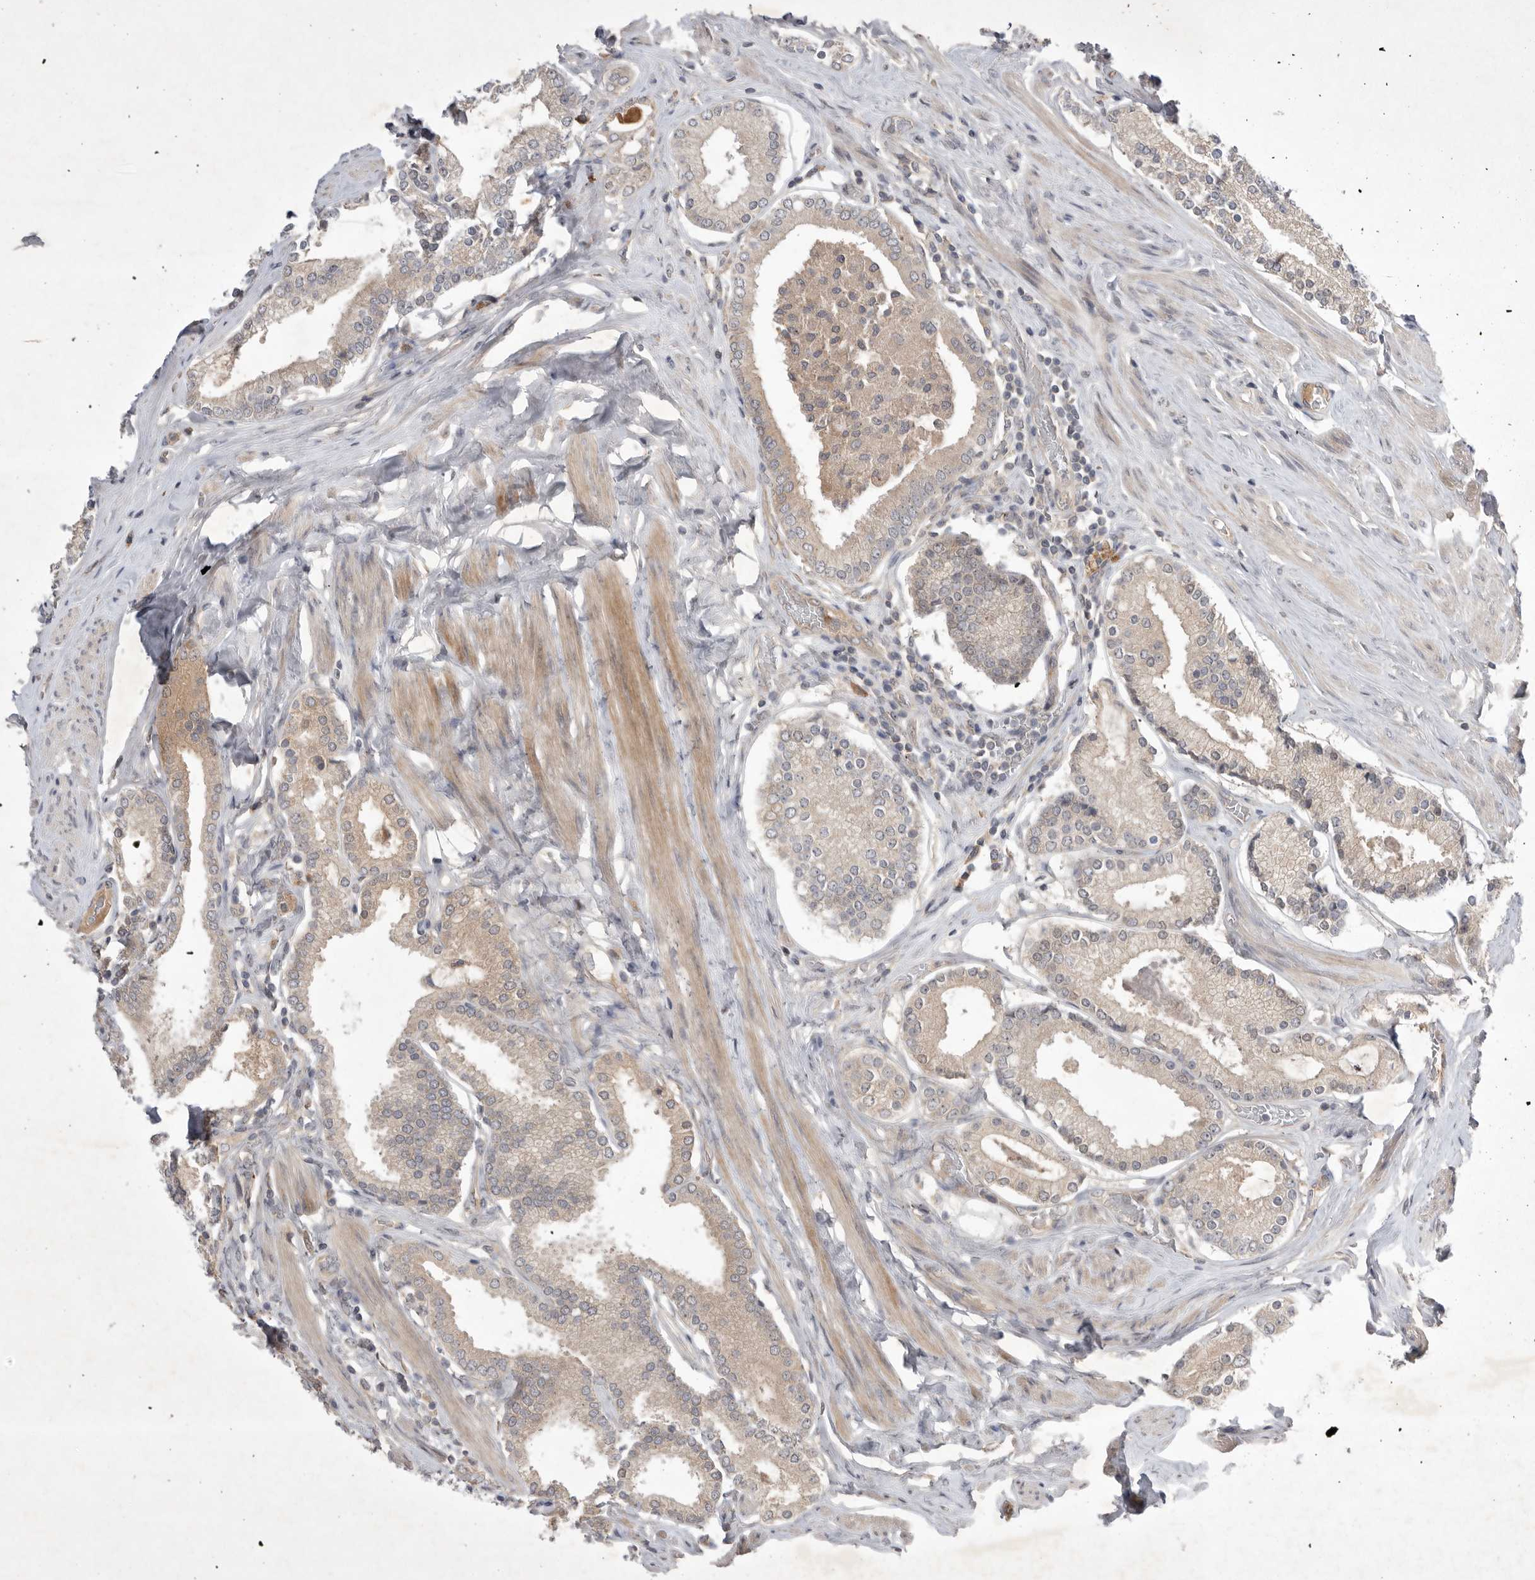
{"staining": {"intensity": "weak", "quantity": "<25%", "location": "cytoplasmic/membranous"}, "tissue": "prostate cancer", "cell_type": "Tumor cells", "image_type": "cancer", "snomed": [{"axis": "morphology", "description": "Adenocarcinoma, Low grade"}, {"axis": "topography", "description": "Prostate"}], "caption": "A histopathology image of prostate cancer stained for a protein displays no brown staining in tumor cells.", "gene": "NRCAM", "patient": {"sex": "male", "age": 71}}